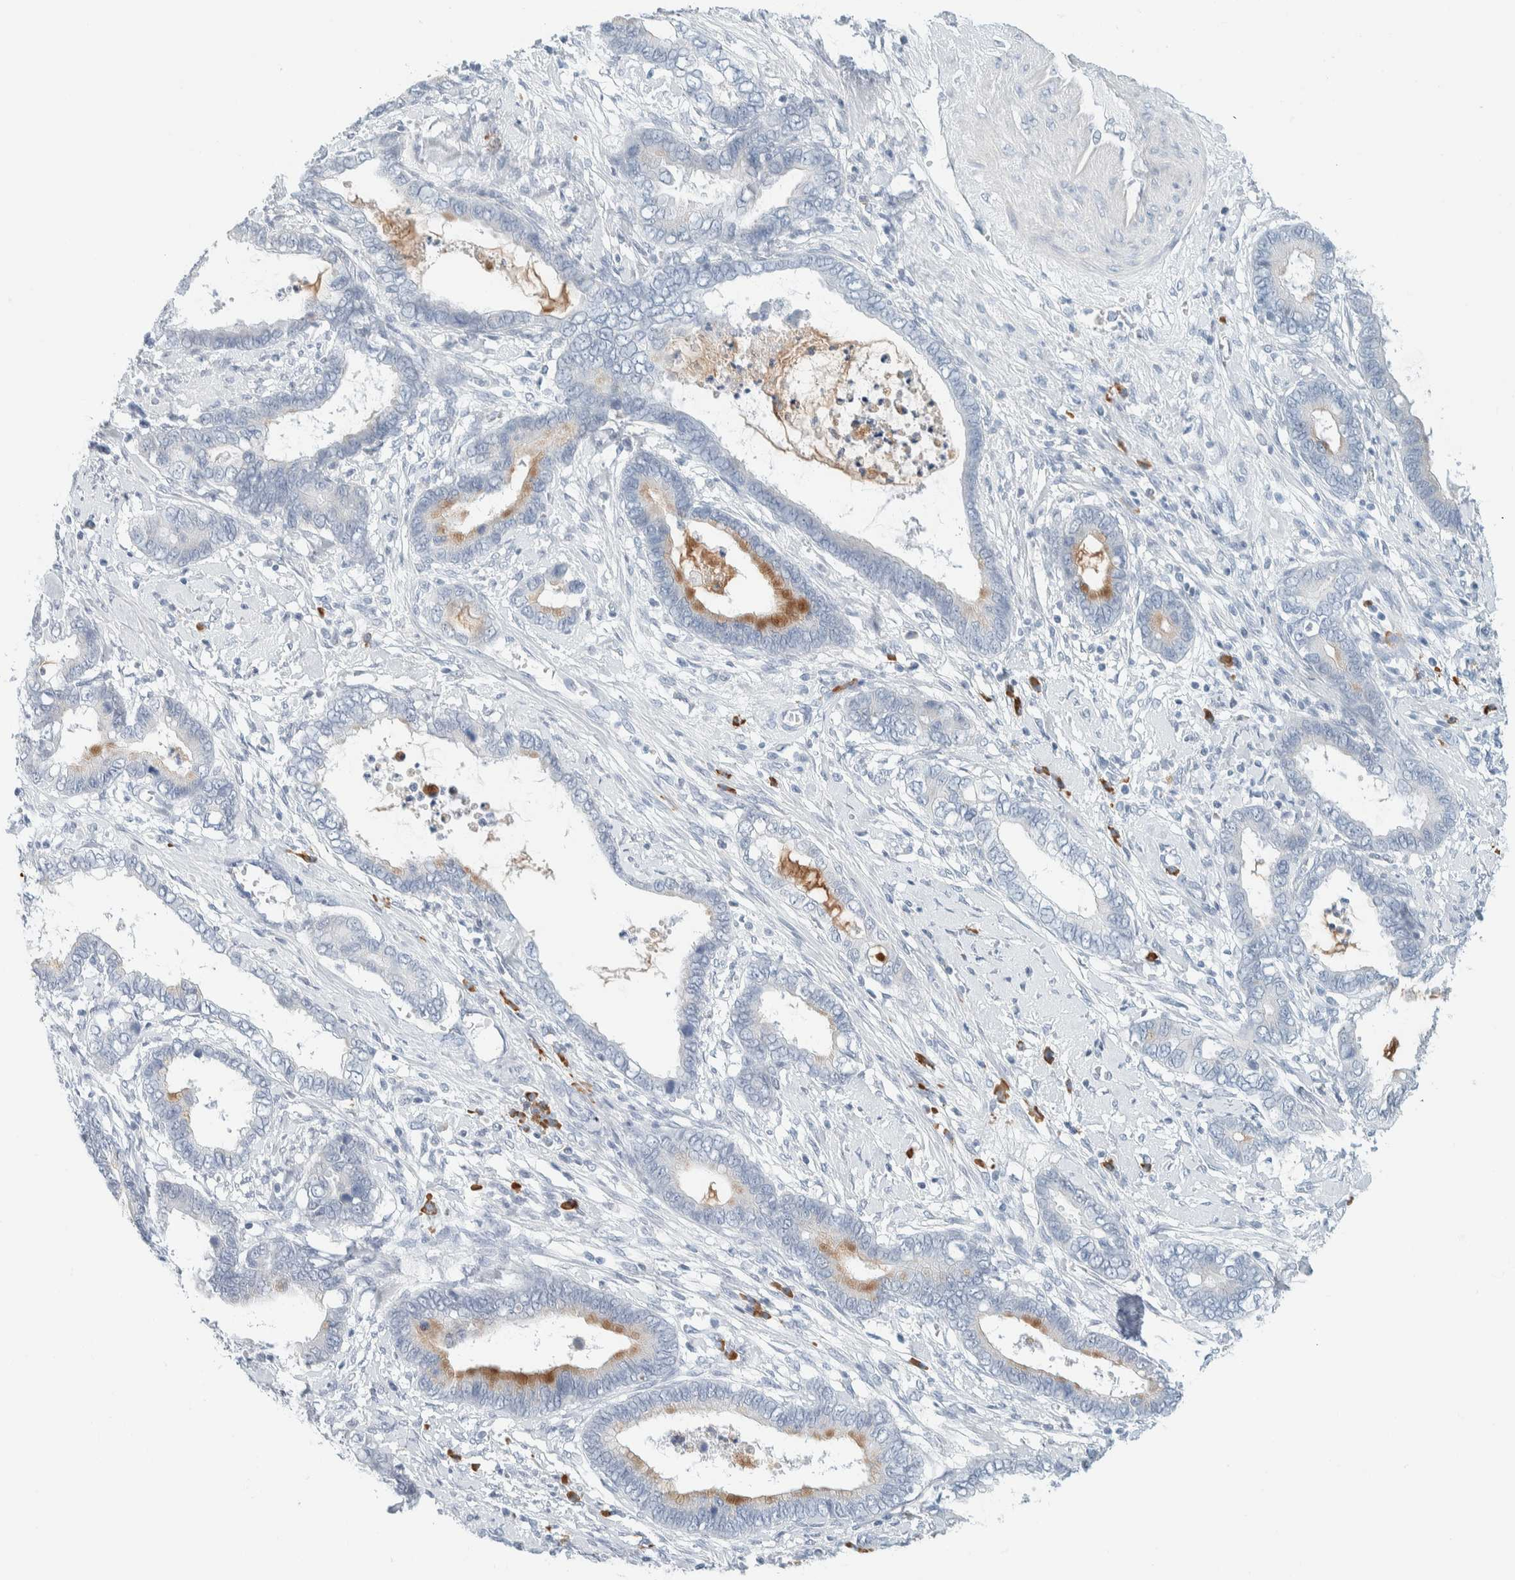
{"staining": {"intensity": "strong", "quantity": "<25%", "location": "cytoplasmic/membranous"}, "tissue": "cervical cancer", "cell_type": "Tumor cells", "image_type": "cancer", "snomed": [{"axis": "morphology", "description": "Adenocarcinoma, NOS"}, {"axis": "topography", "description": "Cervix"}], "caption": "This is a histology image of immunohistochemistry staining of adenocarcinoma (cervical), which shows strong expression in the cytoplasmic/membranous of tumor cells.", "gene": "ARHGAP27", "patient": {"sex": "female", "age": 44}}